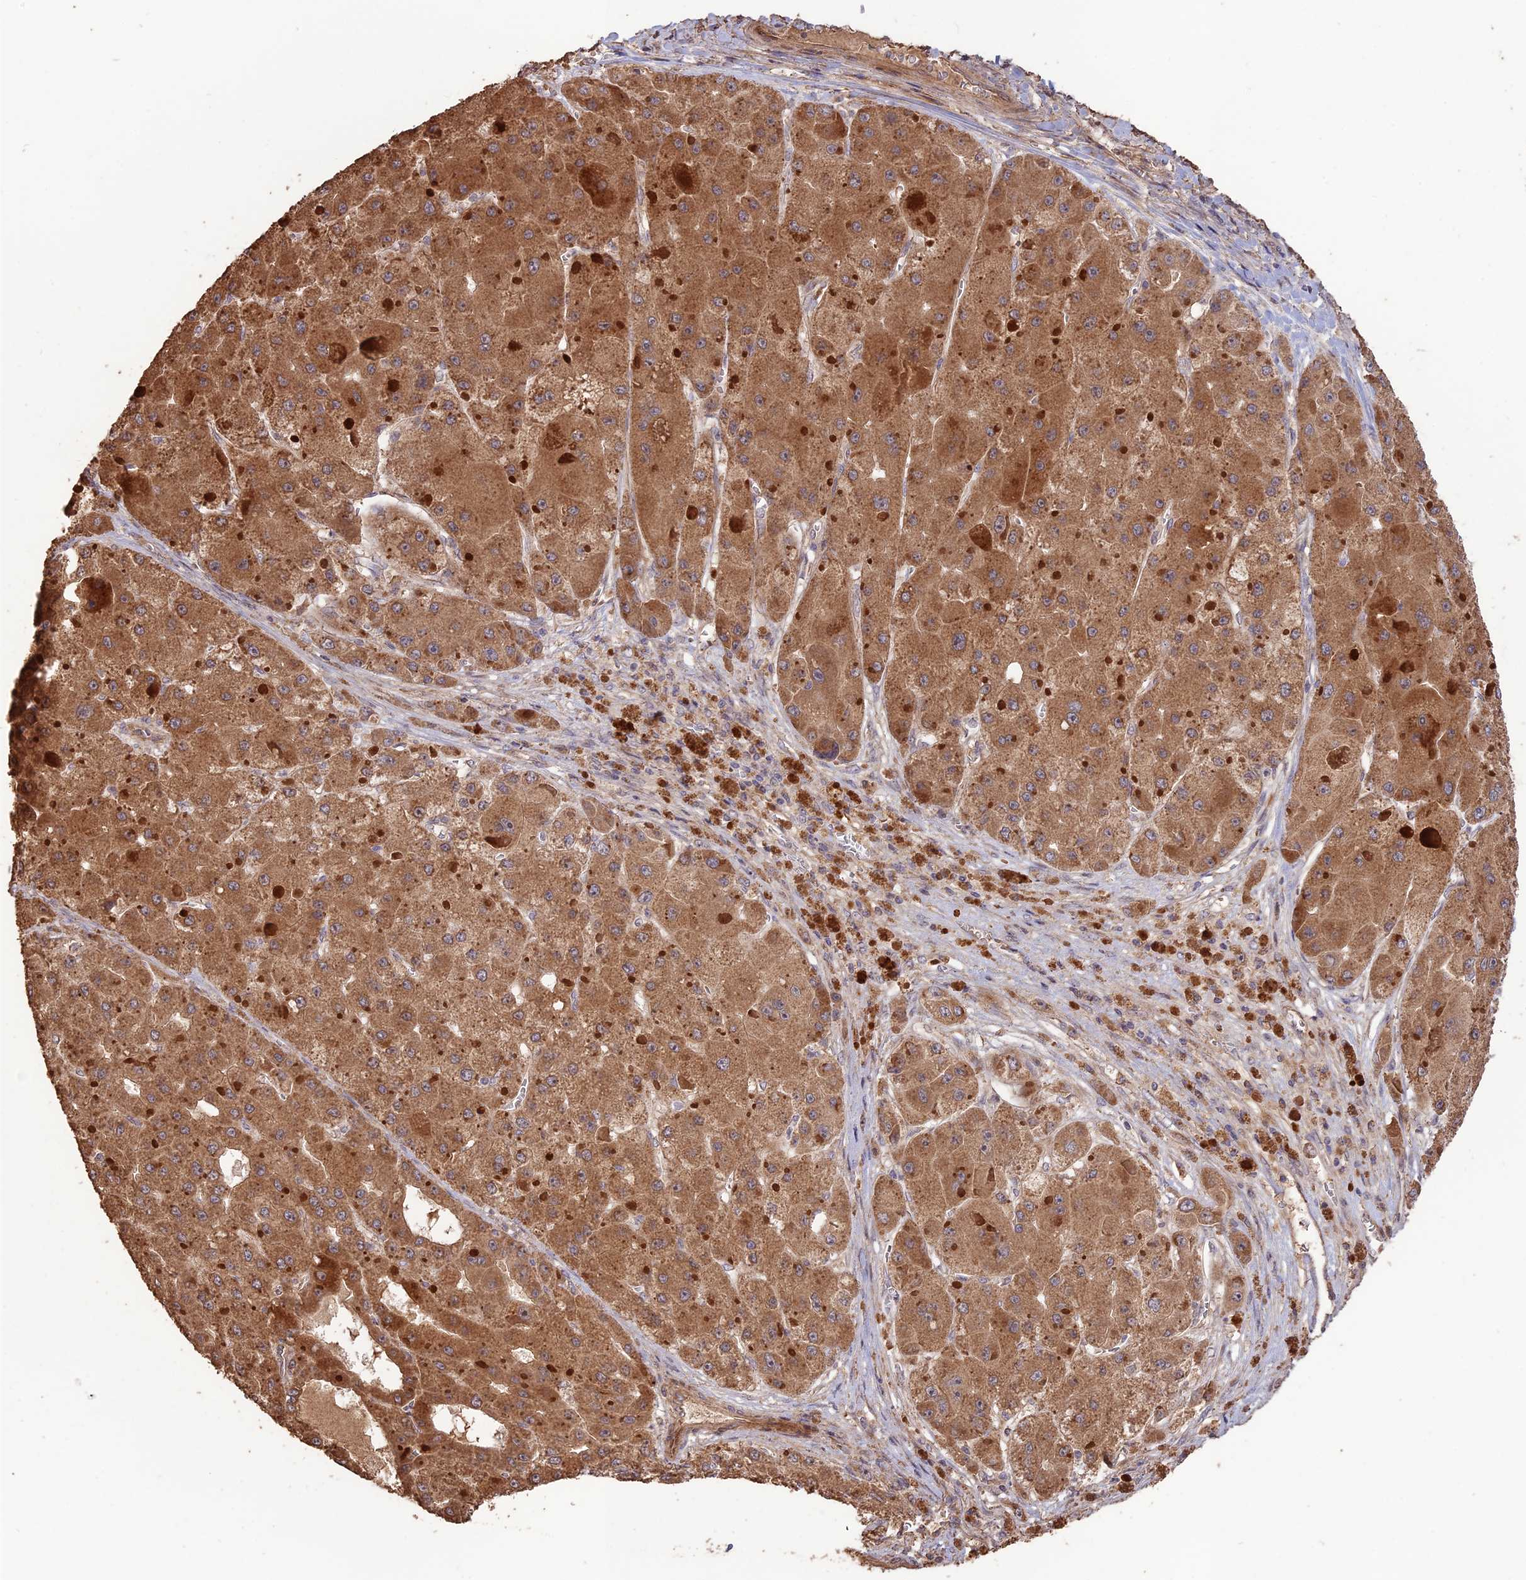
{"staining": {"intensity": "moderate", "quantity": ">75%", "location": "cytoplasmic/membranous"}, "tissue": "liver cancer", "cell_type": "Tumor cells", "image_type": "cancer", "snomed": [{"axis": "morphology", "description": "Carcinoma, Hepatocellular, NOS"}, {"axis": "topography", "description": "Liver"}], "caption": "An immunohistochemistry photomicrograph of tumor tissue is shown. Protein staining in brown highlights moderate cytoplasmic/membranous positivity in liver cancer within tumor cells.", "gene": "LAYN", "patient": {"sex": "female", "age": 73}}